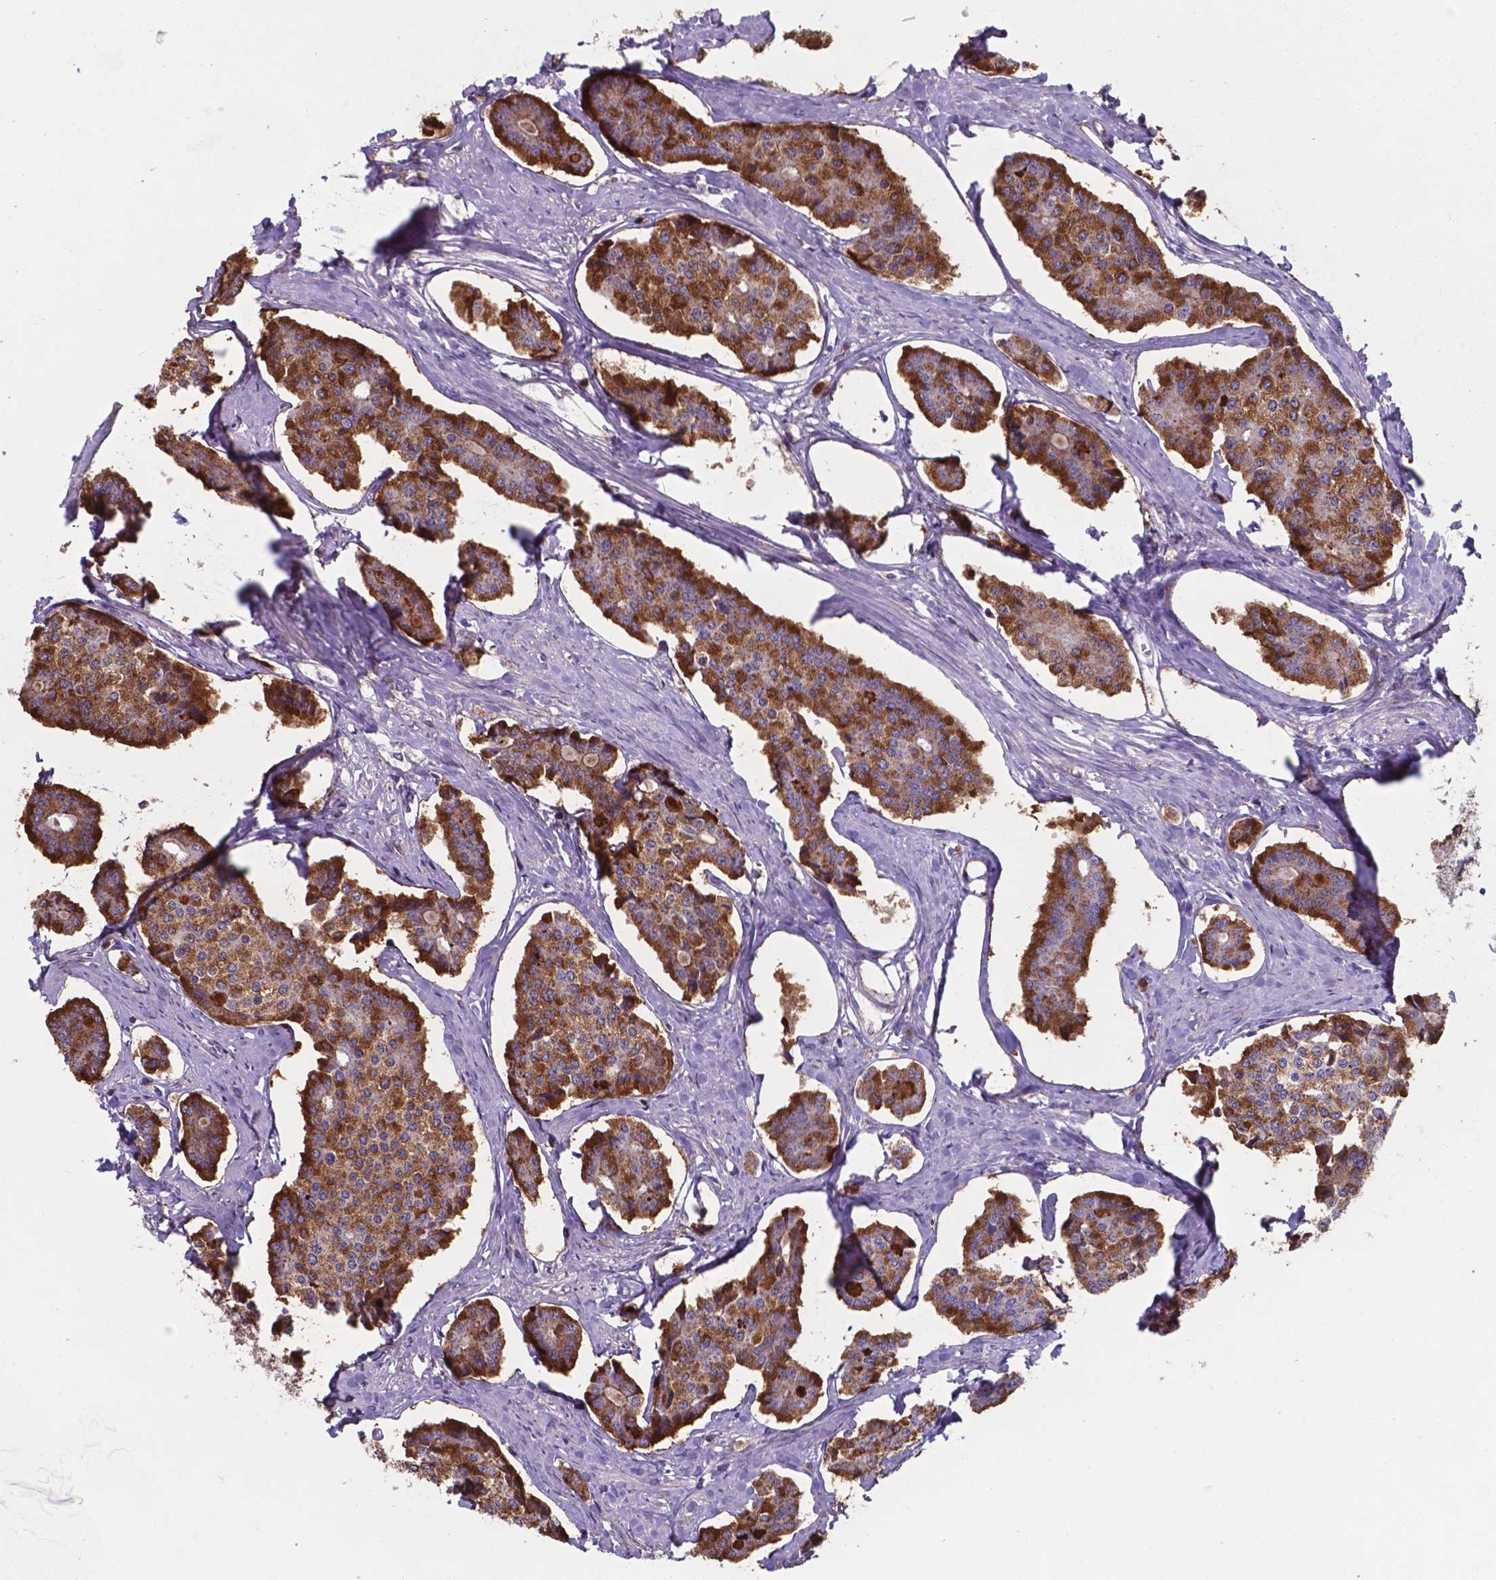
{"staining": {"intensity": "strong", "quantity": ">75%", "location": "cytoplasmic/membranous"}, "tissue": "carcinoid", "cell_type": "Tumor cells", "image_type": "cancer", "snomed": [{"axis": "morphology", "description": "Carcinoid, malignant, NOS"}, {"axis": "topography", "description": "Small intestine"}], "caption": "Strong cytoplasmic/membranous expression is appreciated in about >75% of tumor cells in carcinoid. Ihc stains the protein in brown and the nuclei are stained blue.", "gene": "SERPINA1", "patient": {"sex": "female", "age": 65}}